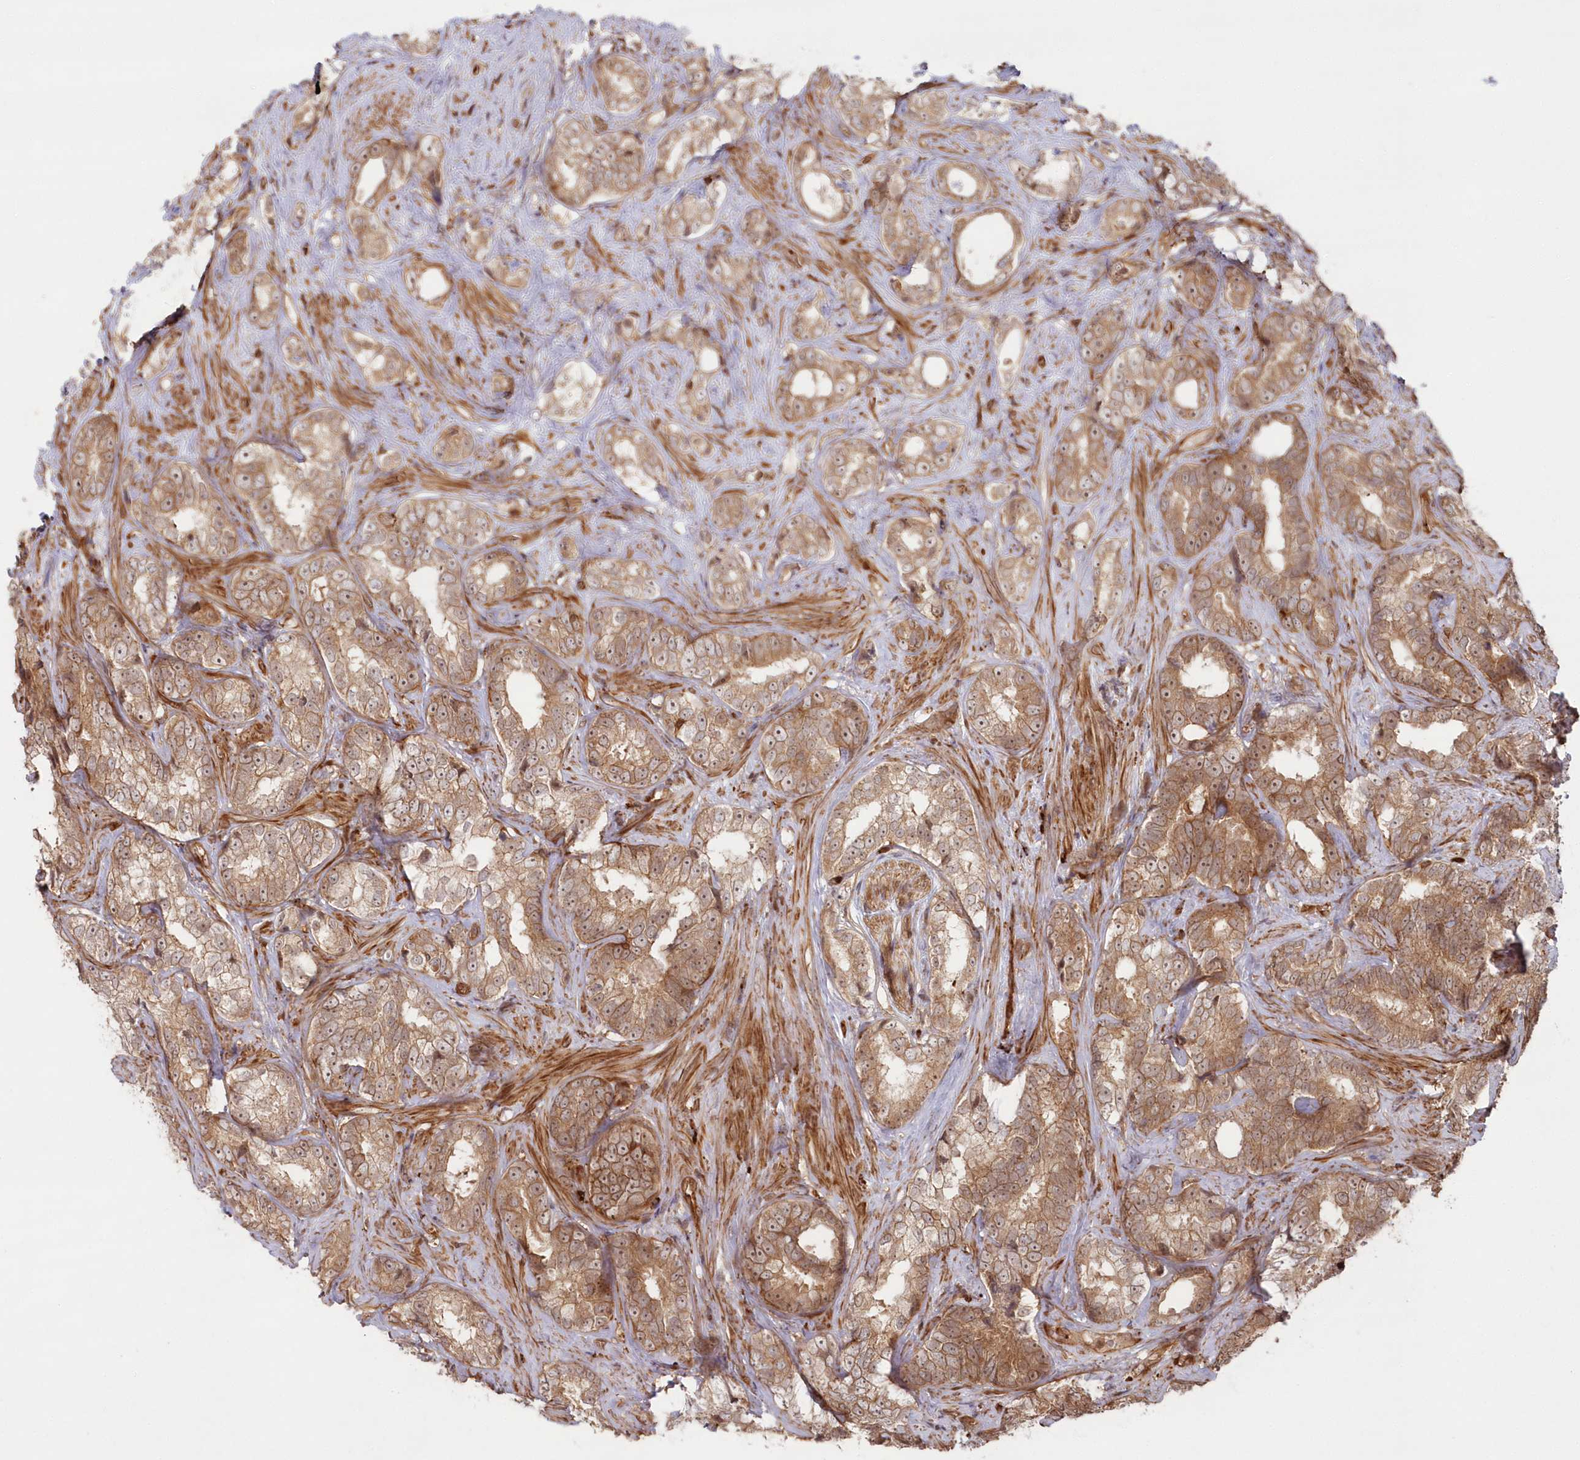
{"staining": {"intensity": "moderate", "quantity": ">75%", "location": "cytoplasmic/membranous,nuclear"}, "tissue": "prostate cancer", "cell_type": "Tumor cells", "image_type": "cancer", "snomed": [{"axis": "morphology", "description": "Adenocarcinoma, High grade"}, {"axis": "topography", "description": "Prostate"}], "caption": "Tumor cells show medium levels of moderate cytoplasmic/membranous and nuclear expression in about >75% of cells in human prostate cancer (adenocarcinoma (high-grade)).", "gene": "RGCC", "patient": {"sex": "male", "age": 66}}